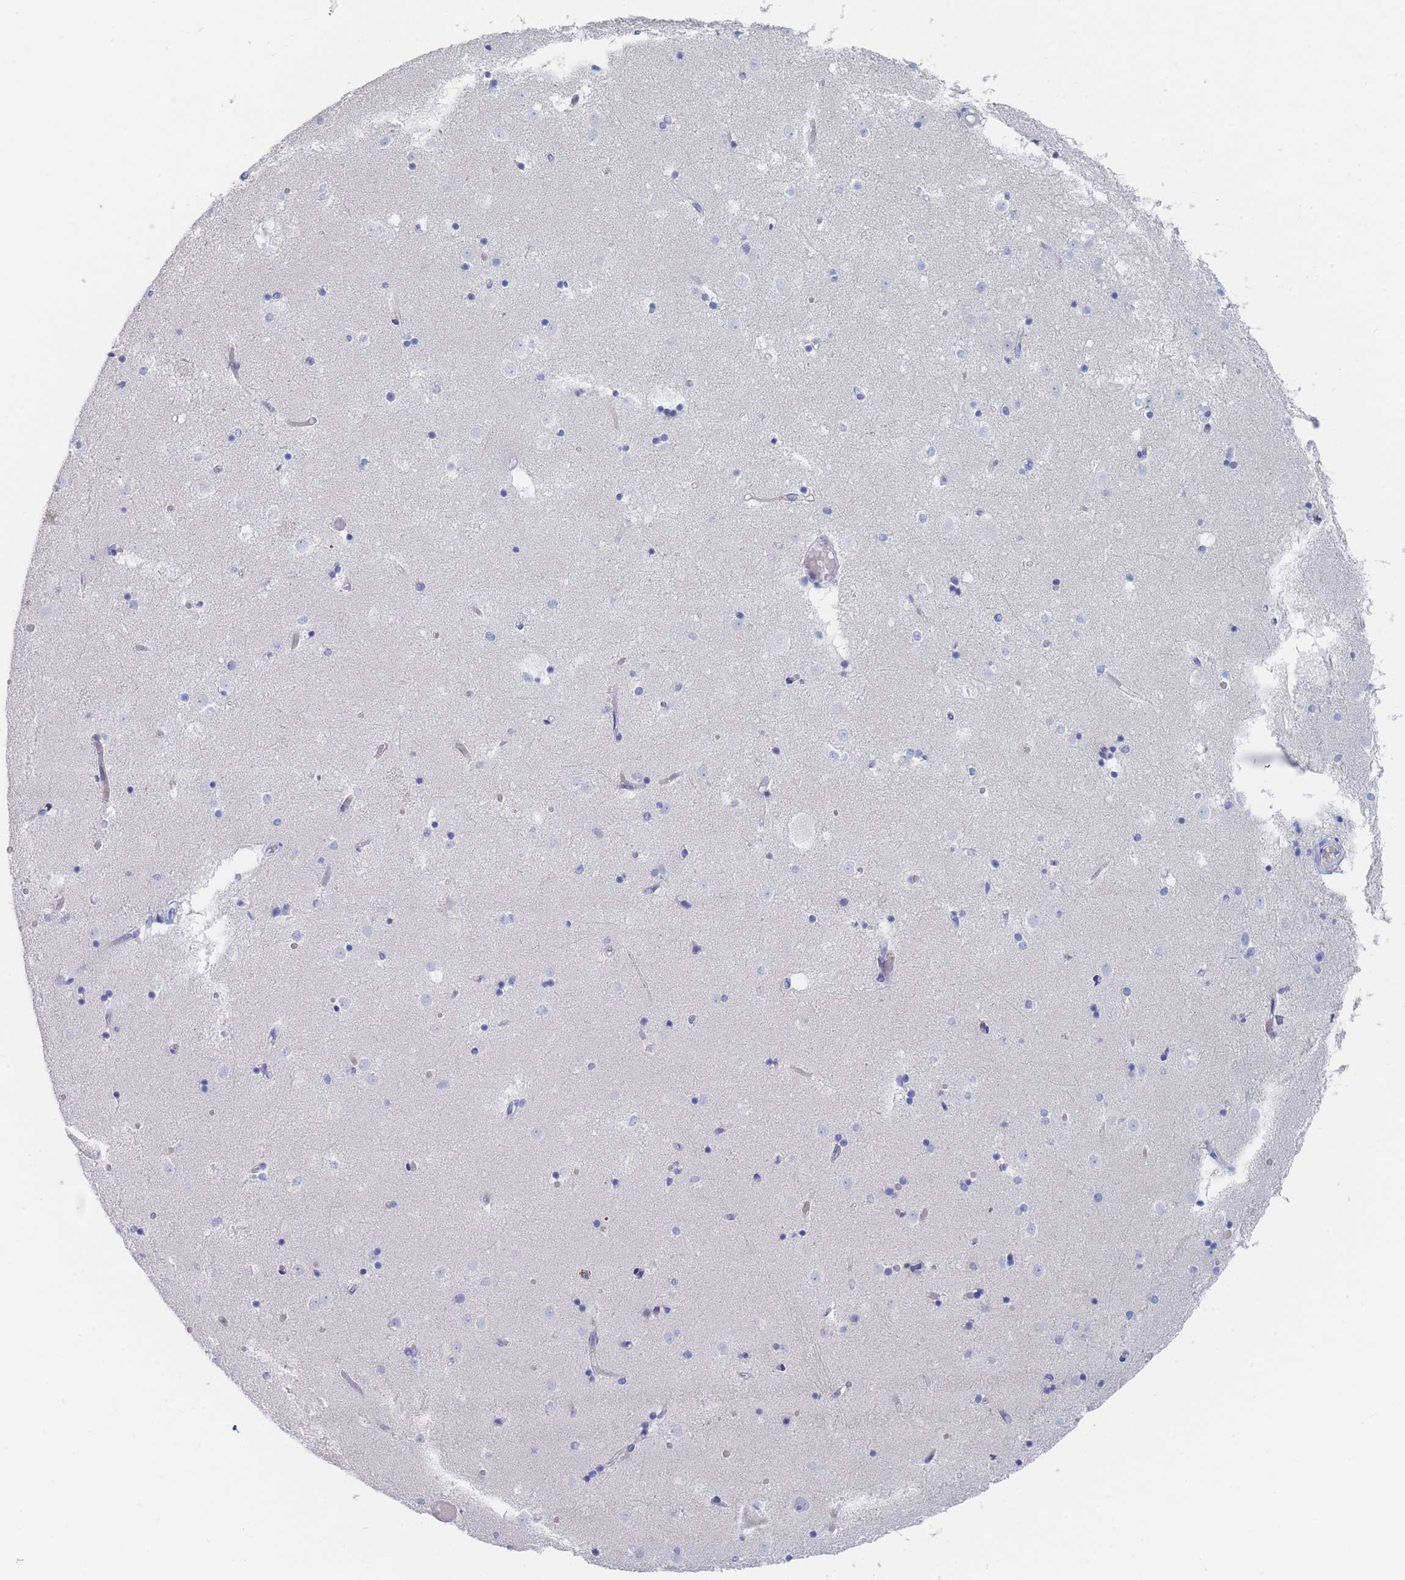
{"staining": {"intensity": "negative", "quantity": "none", "location": "none"}, "tissue": "caudate", "cell_type": "Glial cells", "image_type": "normal", "snomed": [{"axis": "morphology", "description": "Normal tissue, NOS"}, {"axis": "topography", "description": "Lateral ventricle wall"}], "caption": "Immunohistochemistry (IHC) of unremarkable caudate displays no positivity in glial cells.", "gene": "SLC25A35", "patient": {"sex": "female", "age": 52}}